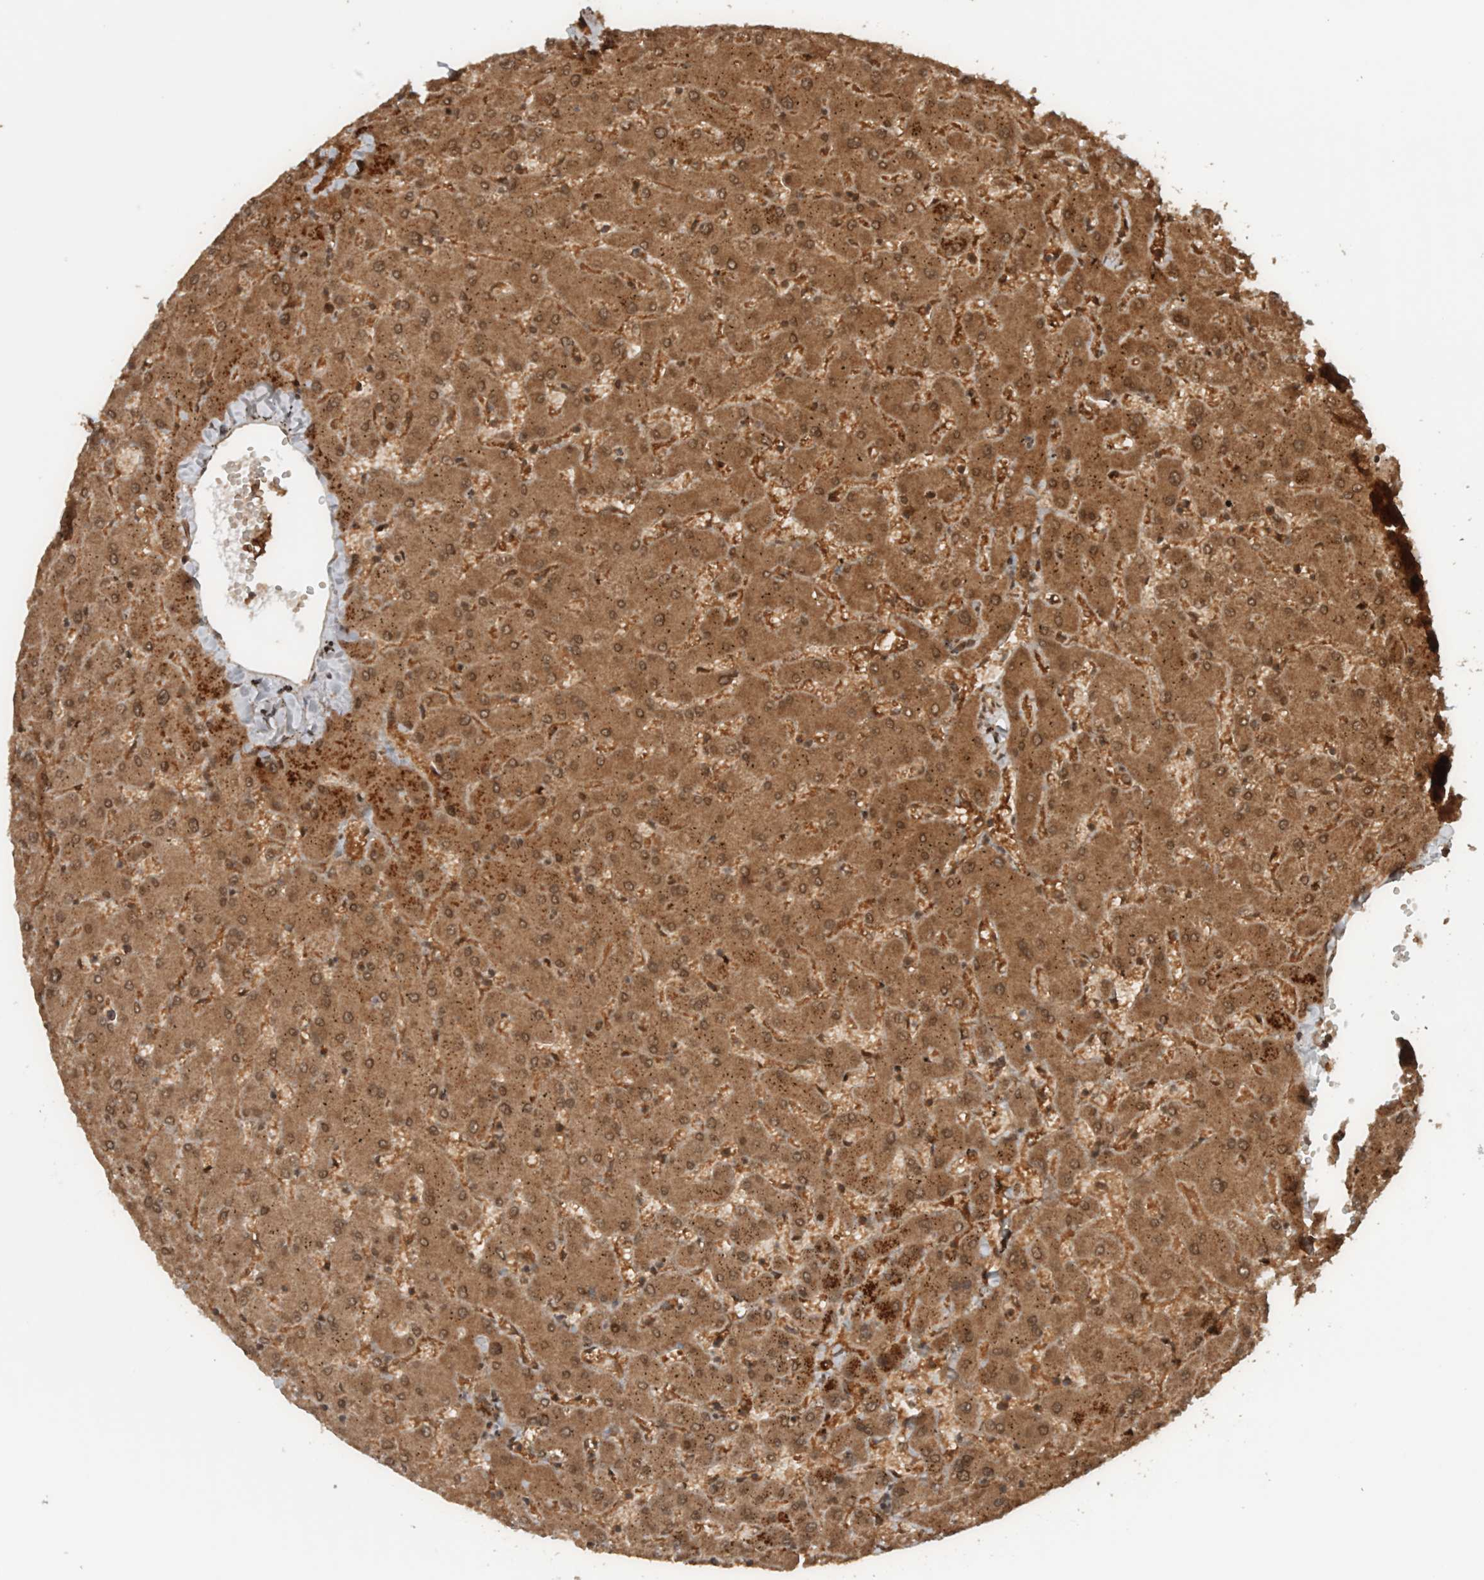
{"staining": {"intensity": "moderate", "quantity": ">75%", "location": "cytoplasmic/membranous"}, "tissue": "liver", "cell_type": "Cholangiocytes", "image_type": "normal", "snomed": [{"axis": "morphology", "description": "Normal tissue, NOS"}, {"axis": "topography", "description": "Liver"}], "caption": "Liver stained with immunohistochemistry (IHC) exhibits moderate cytoplasmic/membranous positivity in about >75% of cholangiocytes. Using DAB (brown) and hematoxylin (blue) stains, captured at high magnification using brightfield microscopy.", "gene": "CNTROB", "patient": {"sex": "female", "age": 63}}